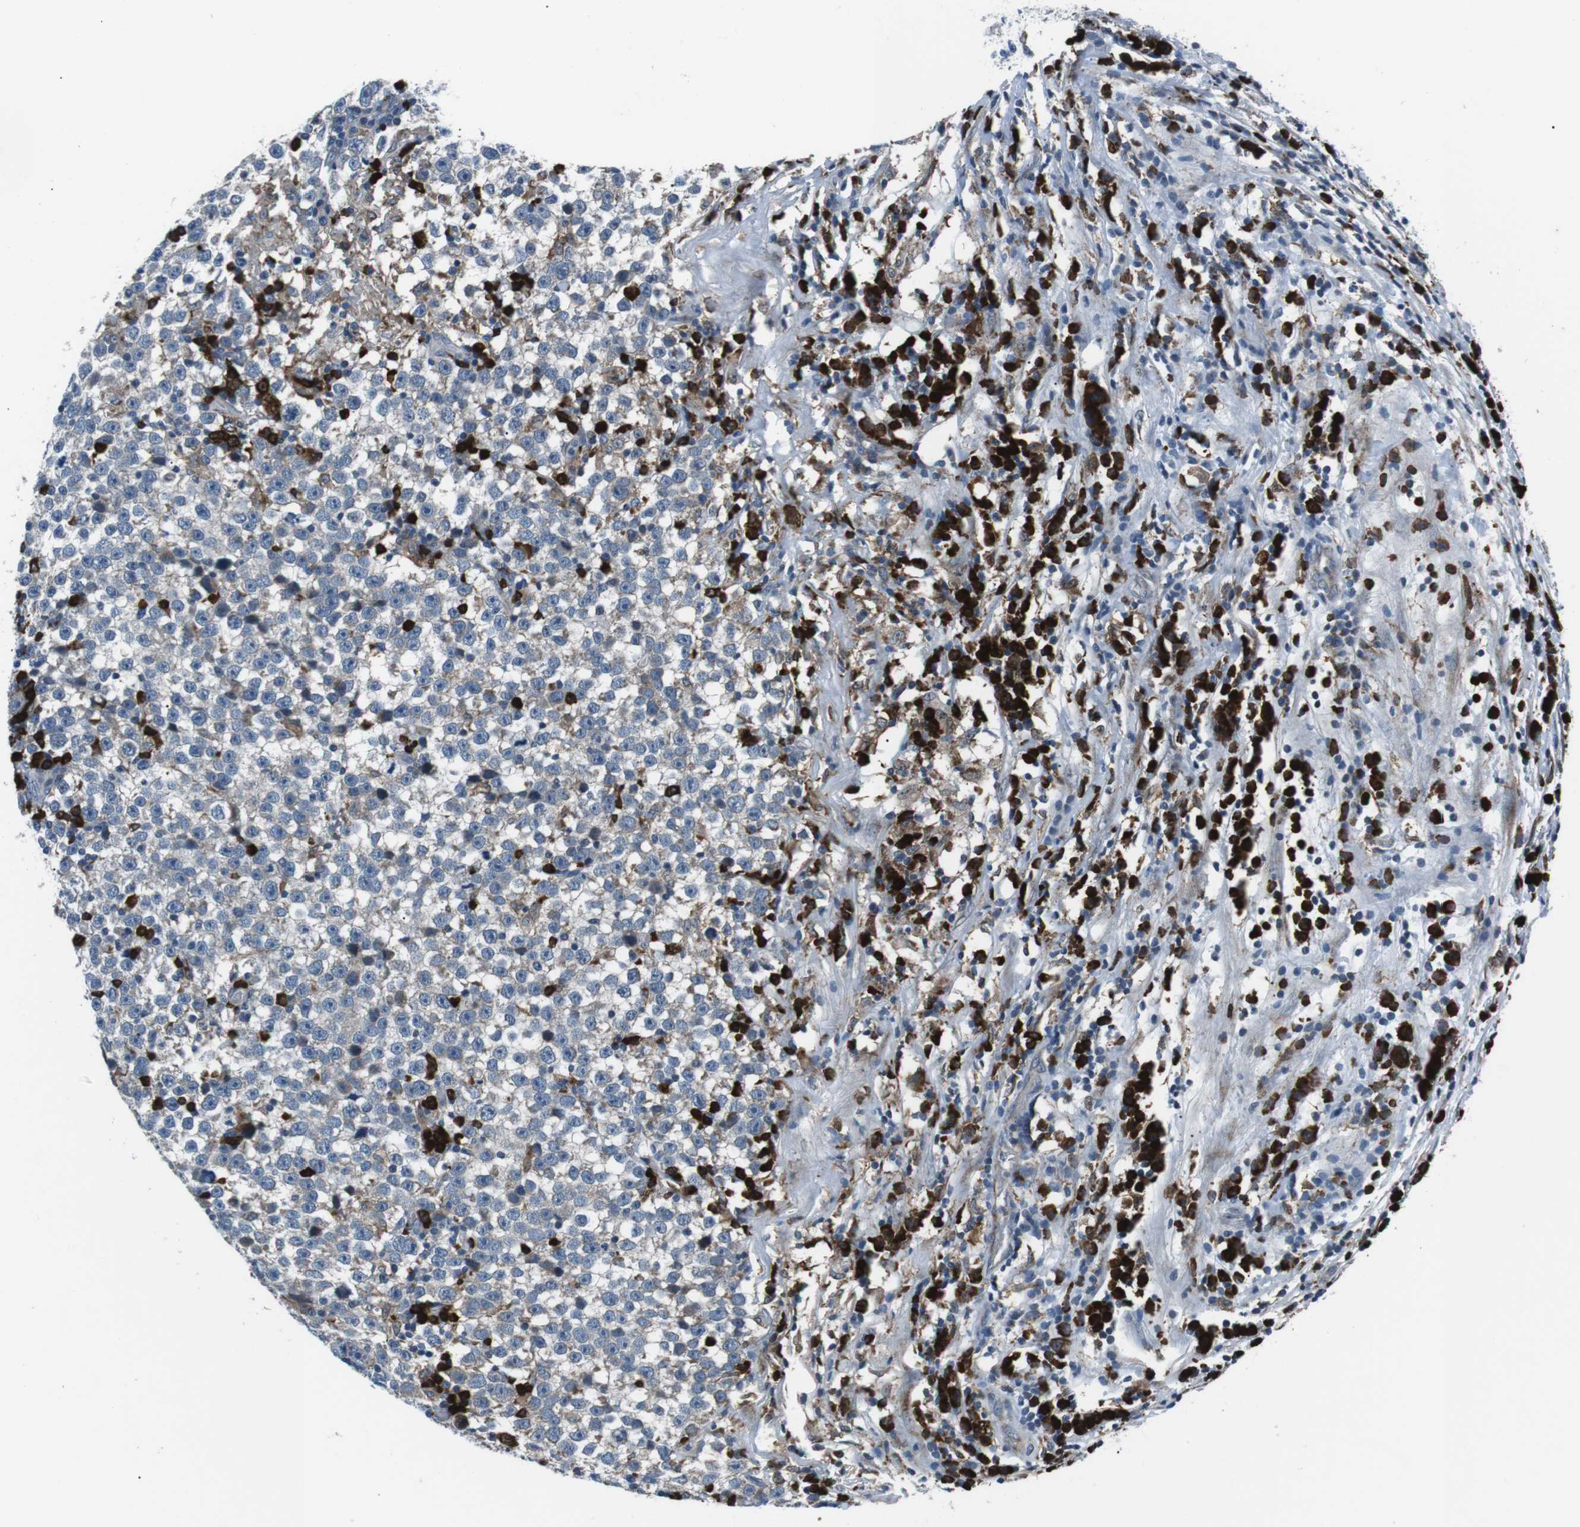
{"staining": {"intensity": "negative", "quantity": "none", "location": "none"}, "tissue": "testis cancer", "cell_type": "Tumor cells", "image_type": "cancer", "snomed": [{"axis": "morphology", "description": "Seminoma, NOS"}, {"axis": "topography", "description": "Testis"}], "caption": "Tumor cells are negative for protein expression in human testis cancer.", "gene": "BLNK", "patient": {"sex": "male", "age": 43}}